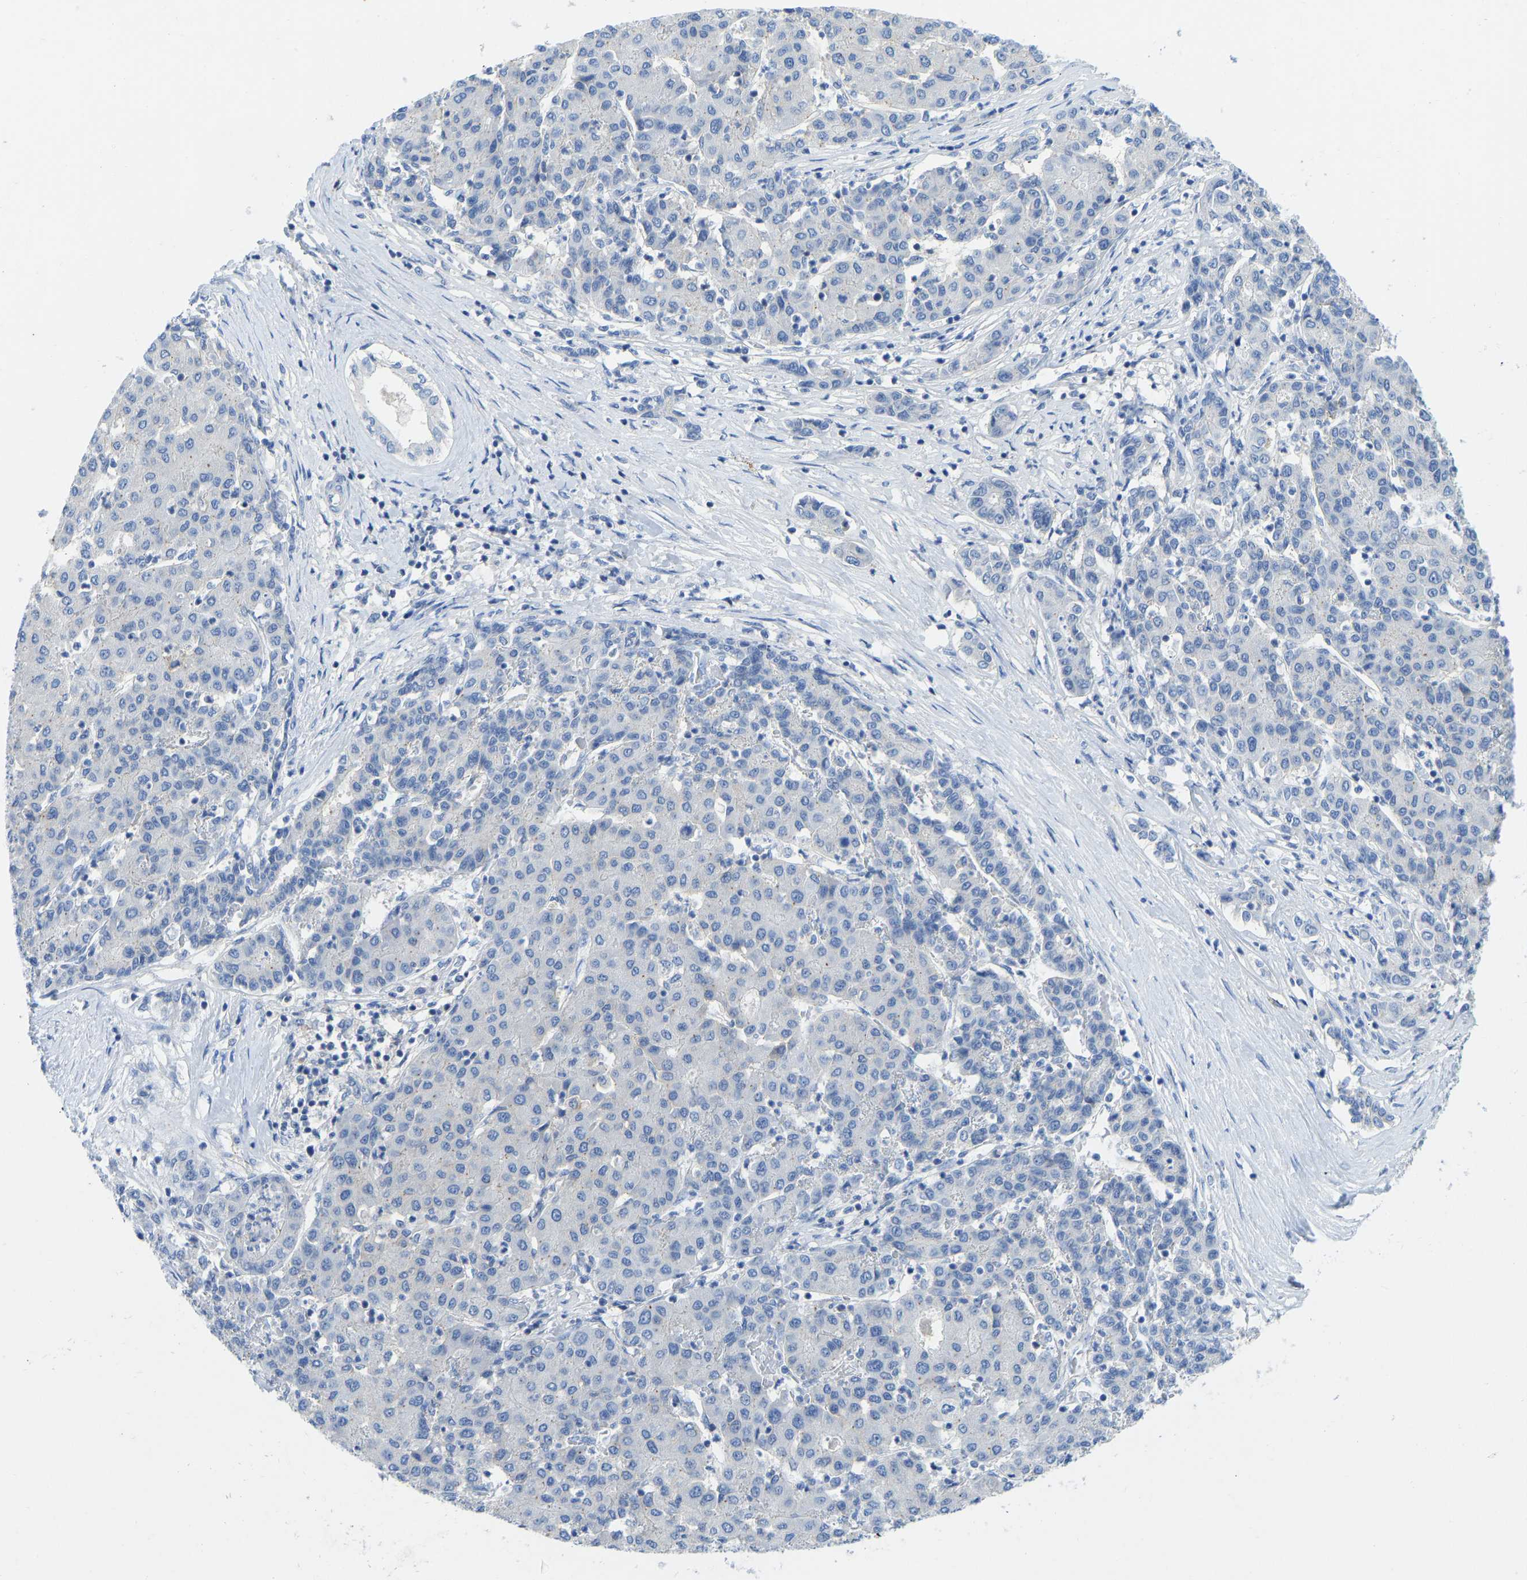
{"staining": {"intensity": "negative", "quantity": "none", "location": "none"}, "tissue": "liver cancer", "cell_type": "Tumor cells", "image_type": "cancer", "snomed": [{"axis": "morphology", "description": "Carcinoma, Hepatocellular, NOS"}, {"axis": "topography", "description": "Liver"}], "caption": "This is an immunohistochemistry image of liver cancer. There is no staining in tumor cells.", "gene": "NDRG3", "patient": {"sex": "male", "age": 65}}